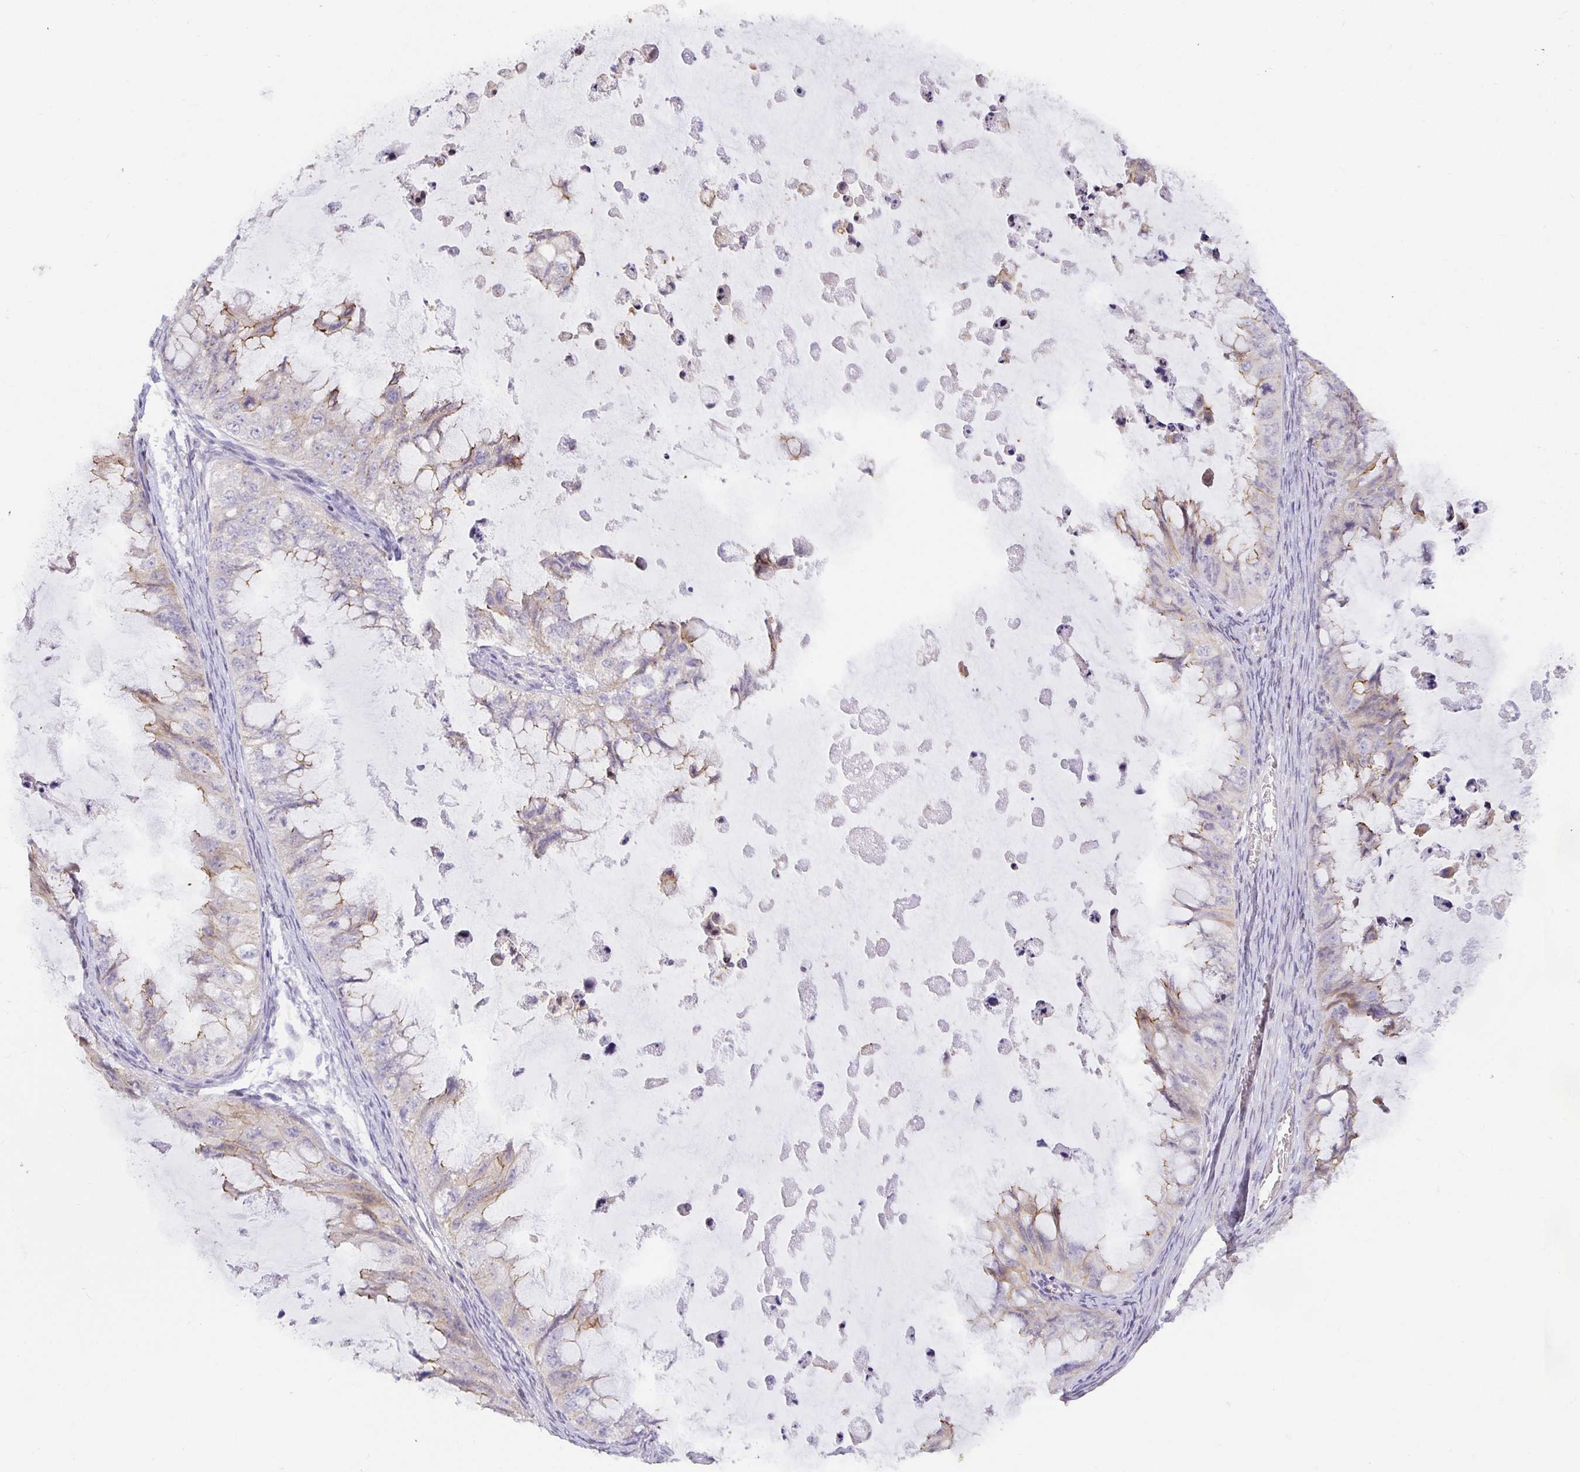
{"staining": {"intensity": "weak", "quantity": "<25%", "location": "cytoplasmic/membranous"}, "tissue": "ovarian cancer", "cell_type": "Tumor cells", "image_type": "cancer", "snomed": [{"axis": "morphology", "description": "Cystadenocarcinoma, mucinous, NOS"}, {"axis": "topography", "description": "Ovary"}], "caption": "An IHC photomicrograph of ovarian cancer (mucinous cystadenocarcinoma) is shown. There is no staining in tumor cells of ovarian cancer (mucinous cystadenocarcinoma).", "gene": "TJP3", "patient": {"sex": "female", "age": 72}}